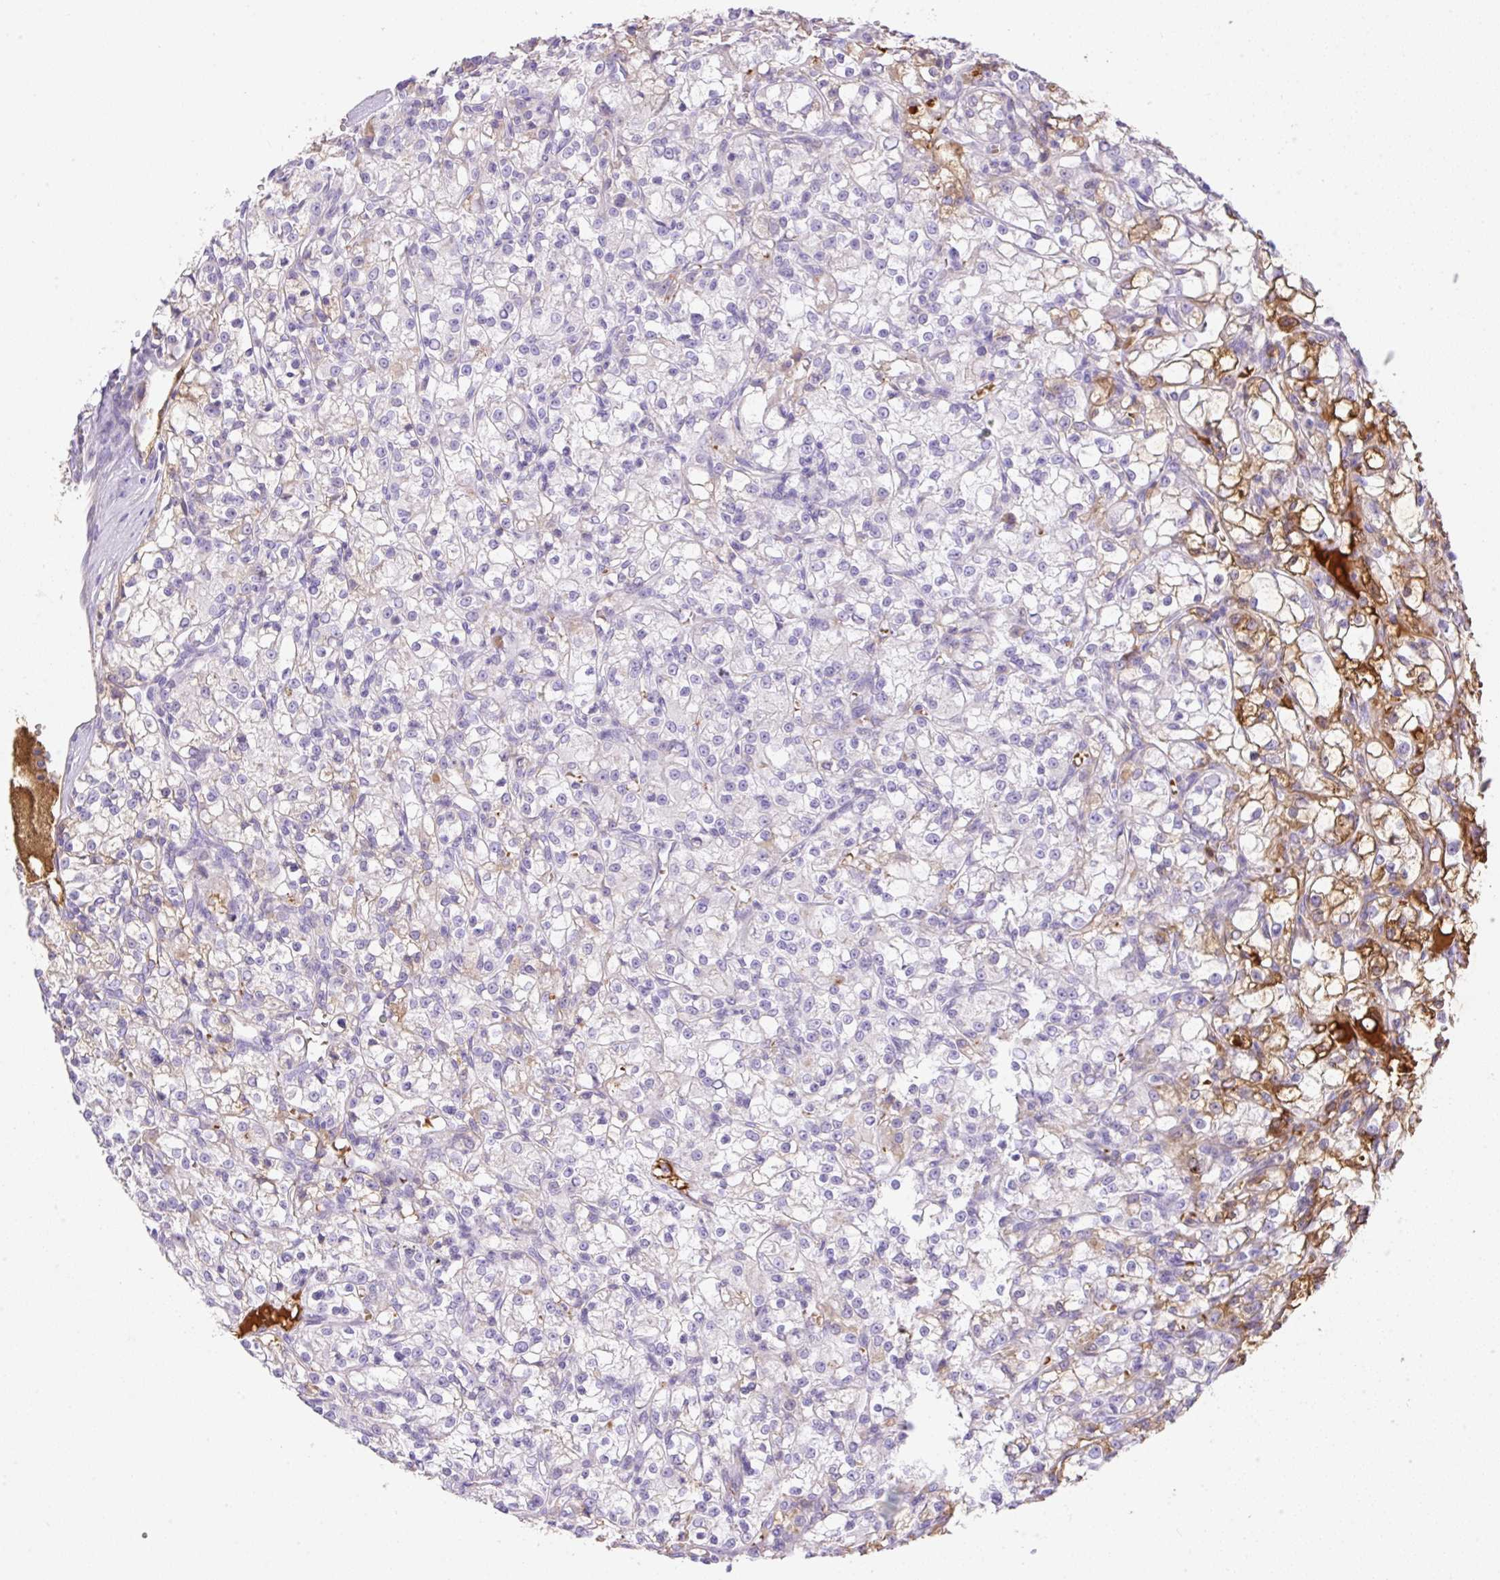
{"staining": {"intensity": "moderate", "quantity": "<25%", "location": "cytoplasmic/membranous"}, "tissue": "renal cancer", "cell_type": "Tumor cells", "image_type": "cancer", "snomed": [{"axis": "morphology", "description": "Adenocarcinoma, NOS"}, {"axis": "topography", "description": "Kidney"}], "caption": "Renal adenocarcinoma stained for a protein demonstrates moderate cytoplasmic/membranous positivity in tumor cells. (Stains: DAB in brown, nuclei in blue, Microscopy: brightfield microscopy at high magnification).", "gene": "TDRD15", "patient": {"sex": "female", "age": 59}}